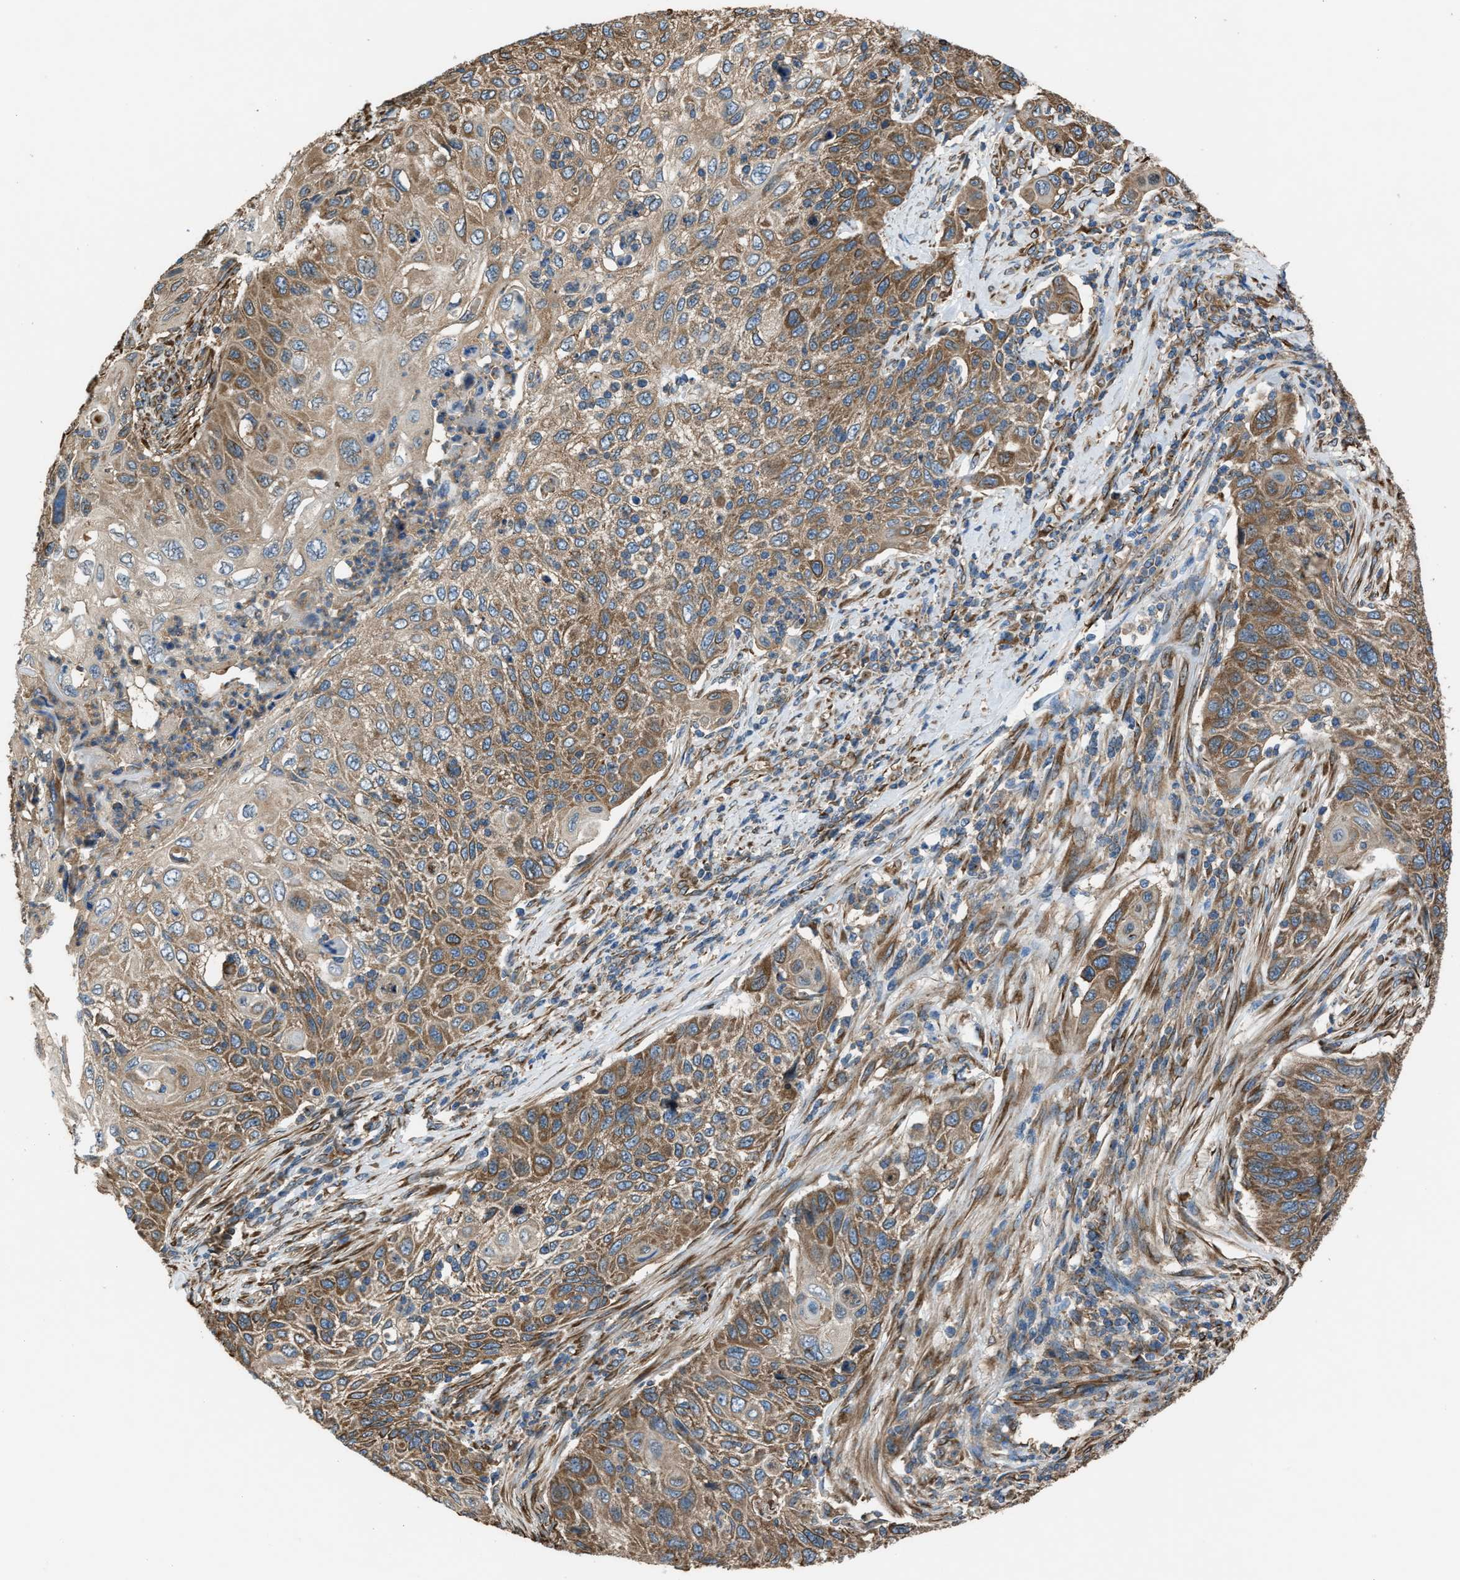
{"staining": {"intensity": "moderate", "quantity": ">75%", "location": "cytoplasmic/membranous"}, "tissue": "cervical cancer", "cell_type": "Tumor cells", "image_type": "cancer", "snomed": [{"axis": "morphology", "description": "Squamous cell carcinoma, NOS"}, {"axis": "topography", "description": "Cervix"}], "caption": "Immunohistochemistry micrograph of neoplastic tissue: human cervical cancer (squamous cell carcinoma) stained using IHC reveals medium levels of moderate protein expression localized specifically in the cytoplasmic/membranous of tumor cells, appearing as a cytoplasmic/membranous brown color.", "gene": "TRPC1", "patient": {"sex": "female", "age": 70}}